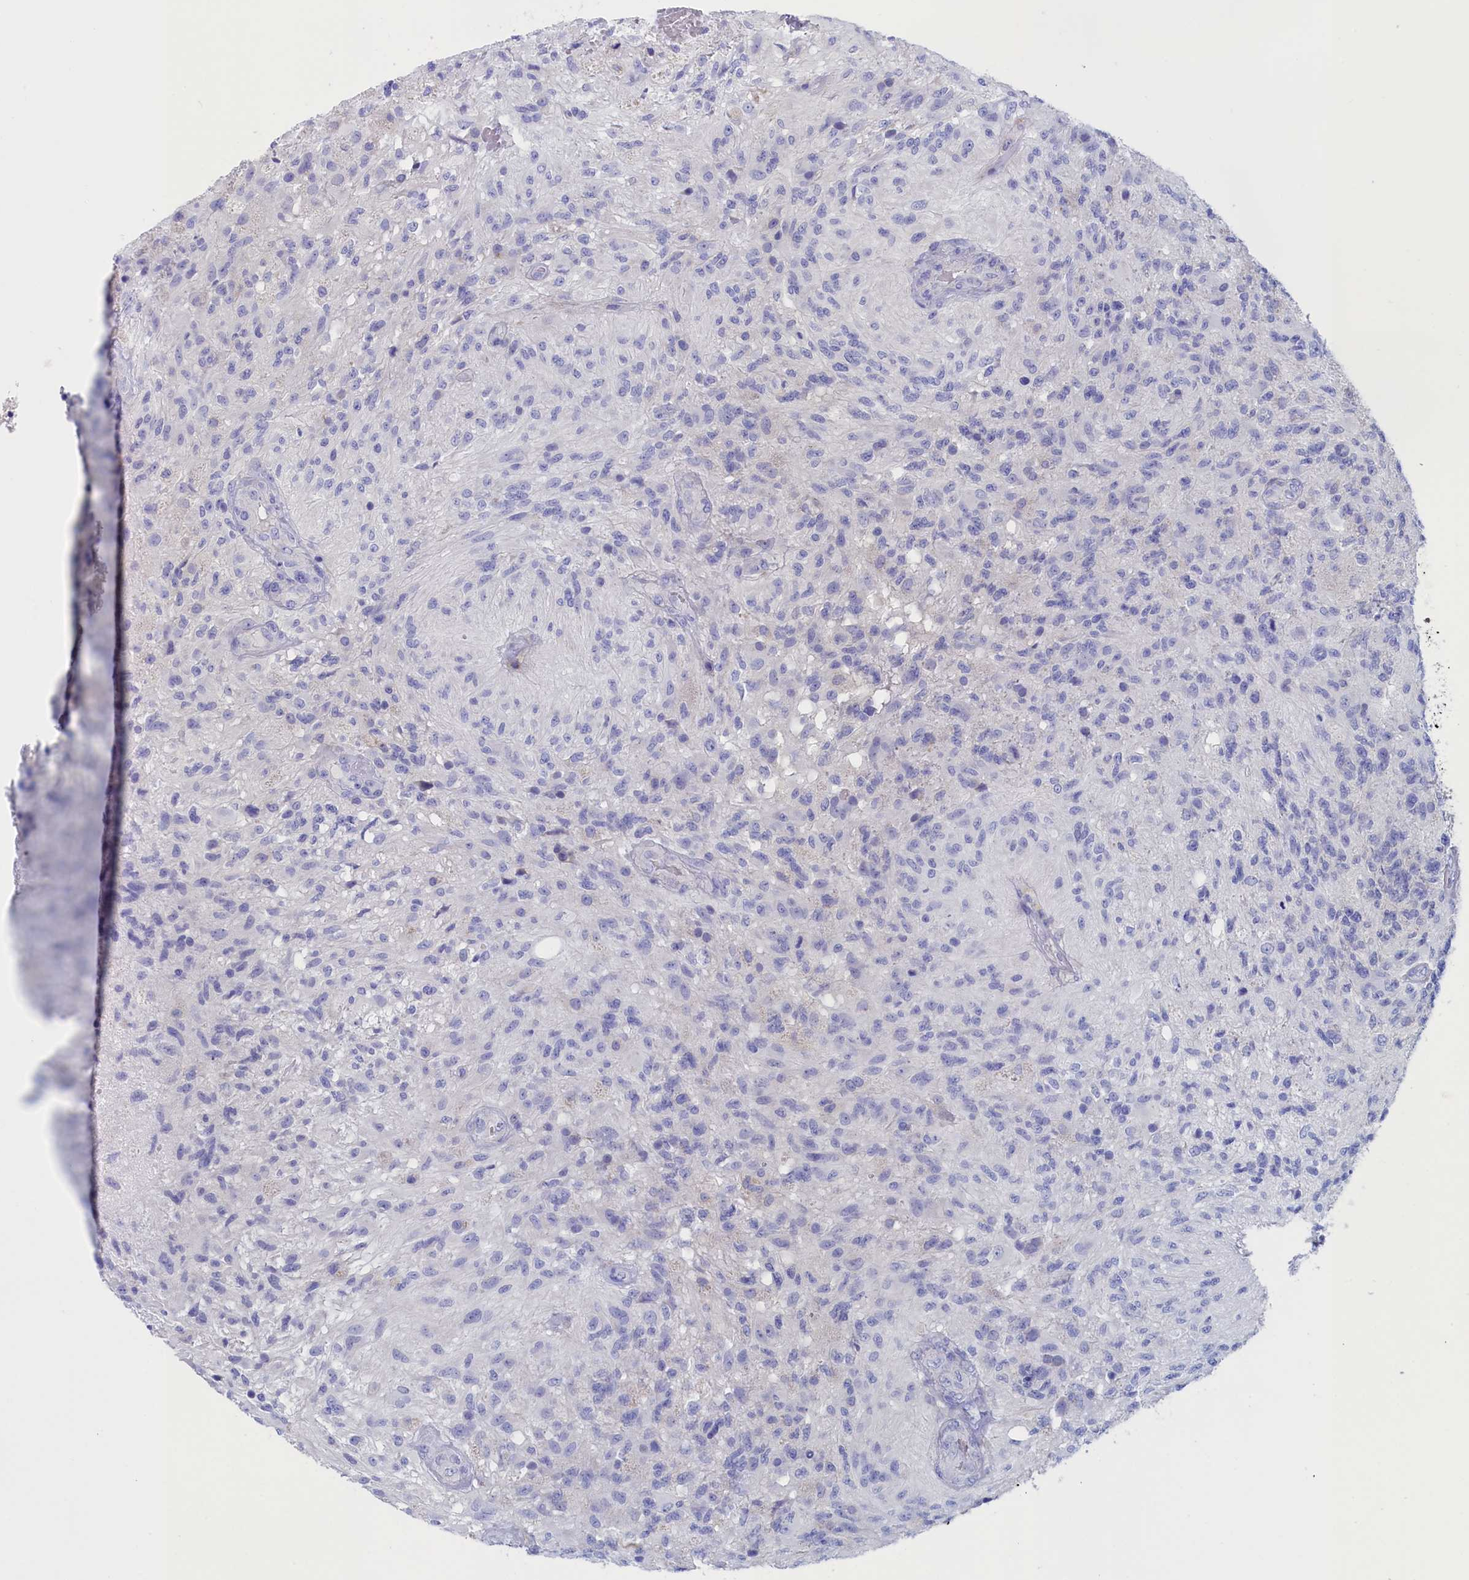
{"staining": {"intensity": "negative", "quantity": "none", "location": "none"}, "tissue": "glioma", "cell_type": "Tumor cells", "image_type": "cancer", "snomed": [{"axis": "morphology", "description": "Glioma, malignant, High grade"}, {"axis": "topography", "description": "Brain"}], "caption": "Glioma stained for a protein using immunohistochemistry (IHC) exhibits no staining tumor cells.", "gene": "ANKRD2", "patient": {"sex": "male", "age": 56}}